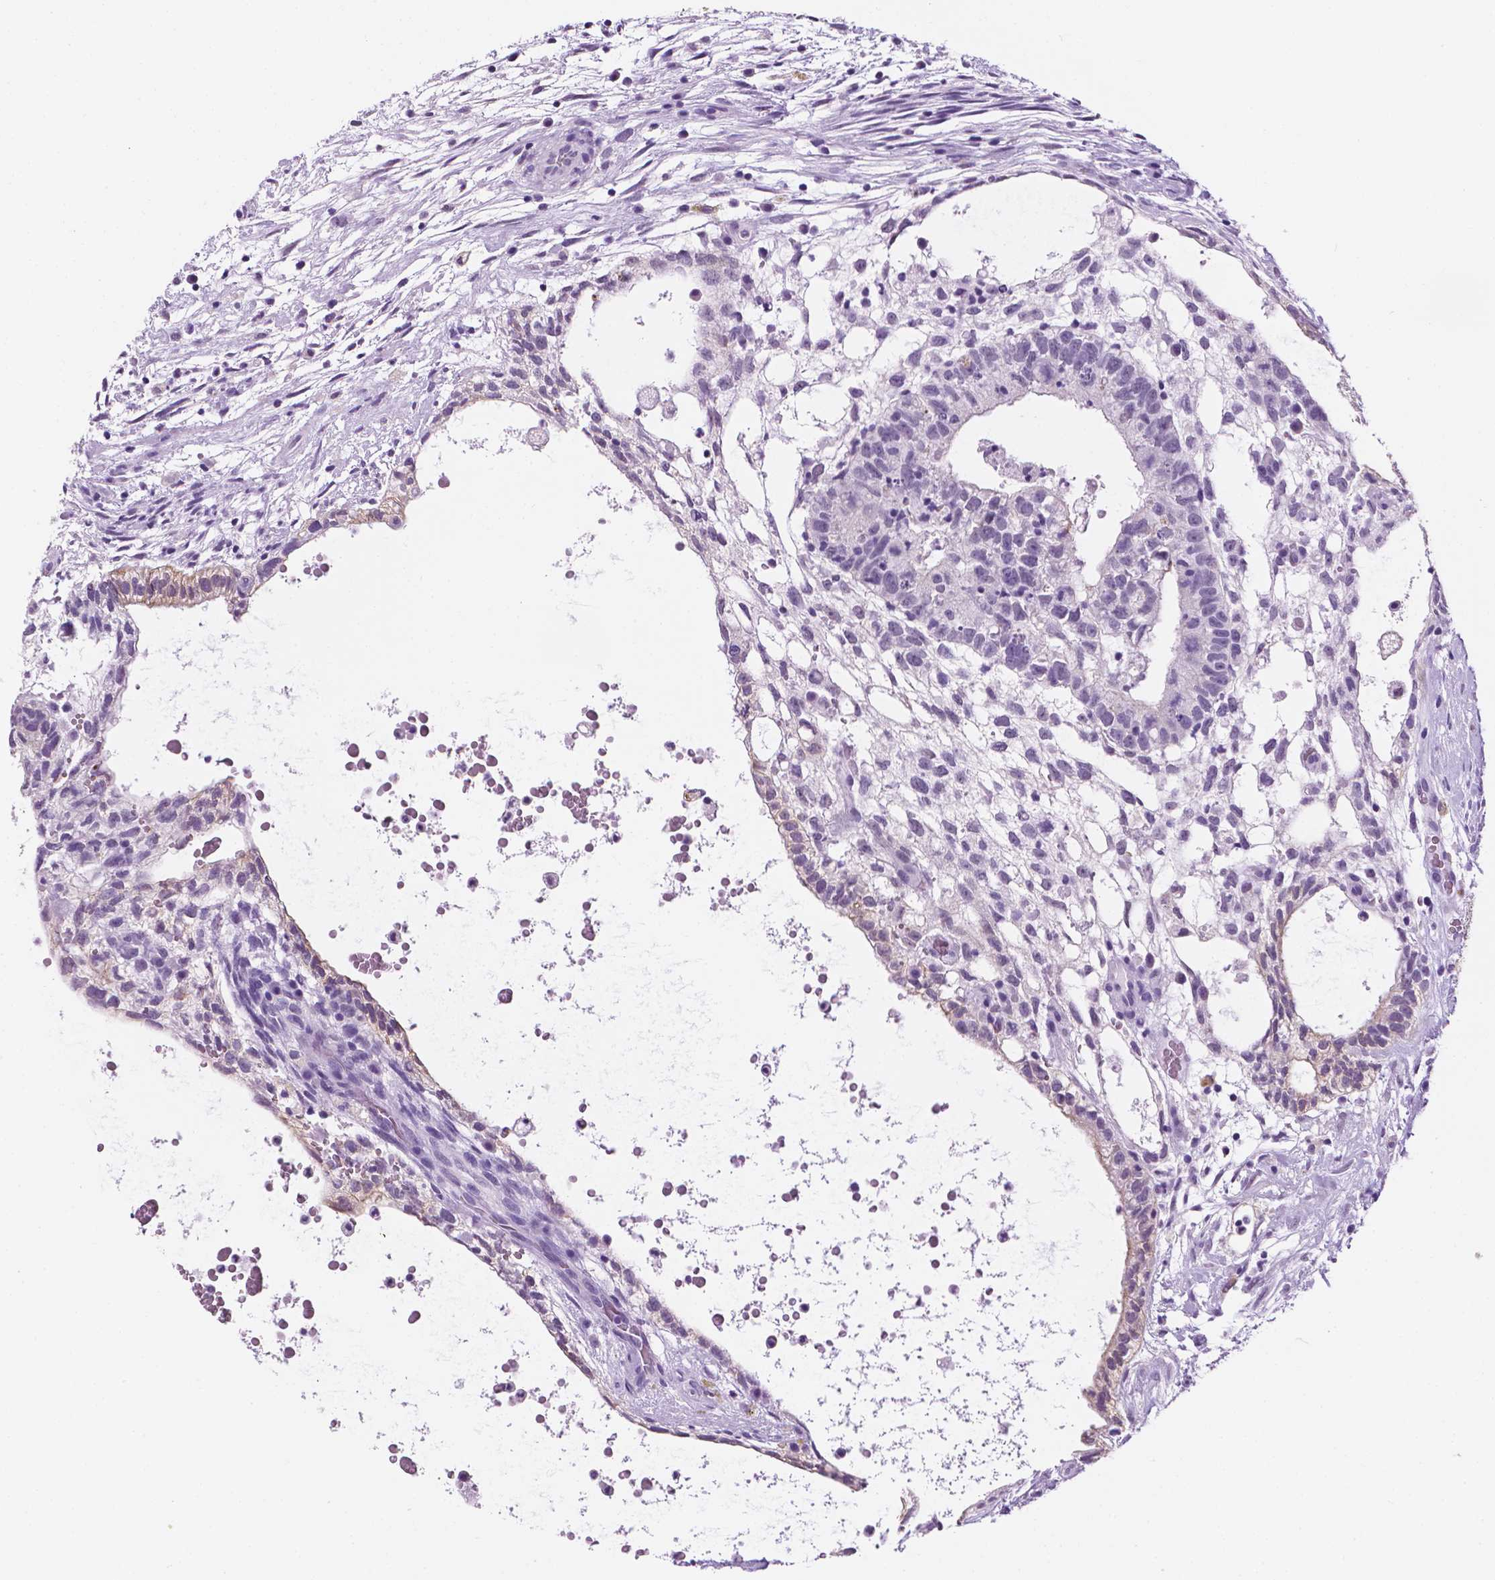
{"staining": {"intensity": "negative", "quantity": "none", "location": "none"}, "tissue": "testis cancer", "cell_type": "Tumor cells", "image_type": "cancer", "snomed": [{"axis": "morphology", "description": "Normal tissue, NOS"}, {"axis": "morphology", "description": "Carcinoma, Embryonal, NOS"}, {"axis": "topography", "description": "Testis"}], "caption": "This is an immunohistochemistry (IHC) photomicrograph of testis embryonal carcinoma. There is no expression in tumor cells.", "gene": "PPL", "patient": {"sex": "male", "age": 32}}